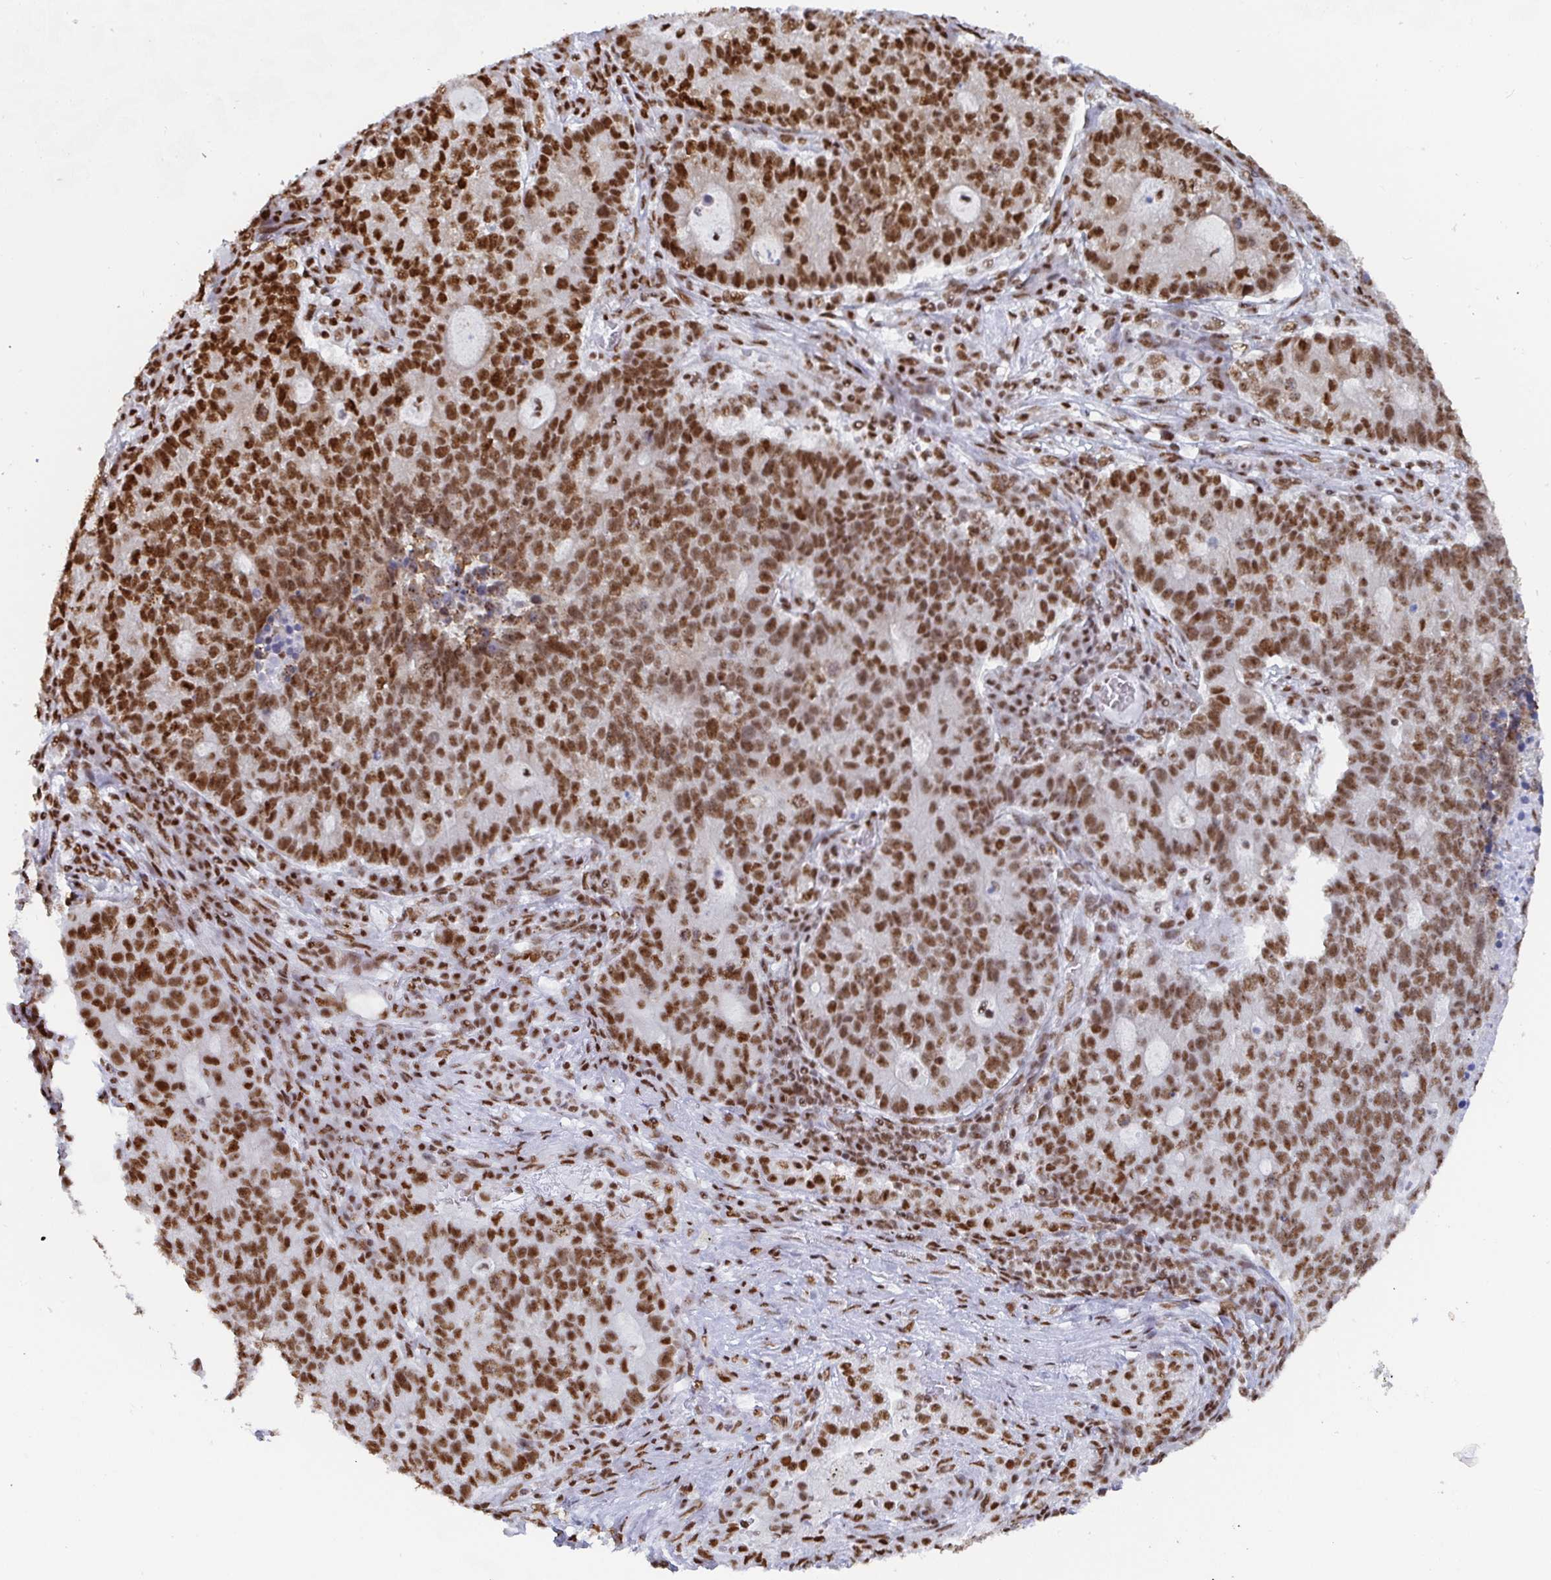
{"staining": {"intensity": "strong", "quantity": ">75%", "location": "nuclear"}, "tissue": "lung cancer", "cell_type": "Tumor cells", "image_type": "cancer", "snomed": [{"axis": "morphology", "description": "Adenocarcinoma, NOS"}, {"axis": "topography", "description": "Lung"}], "caption": "Immunohistochemistry (IHC) histopathology image of neoplastic tissue: lung cancer stained using immunohistochemistry shows high levels of strong protein expression localized specifically in the nuclear of tumor cells, appearing as a nuclear brown color.", "gene": "EWSR1", "patient": {"sex": "male", "age": 57}}